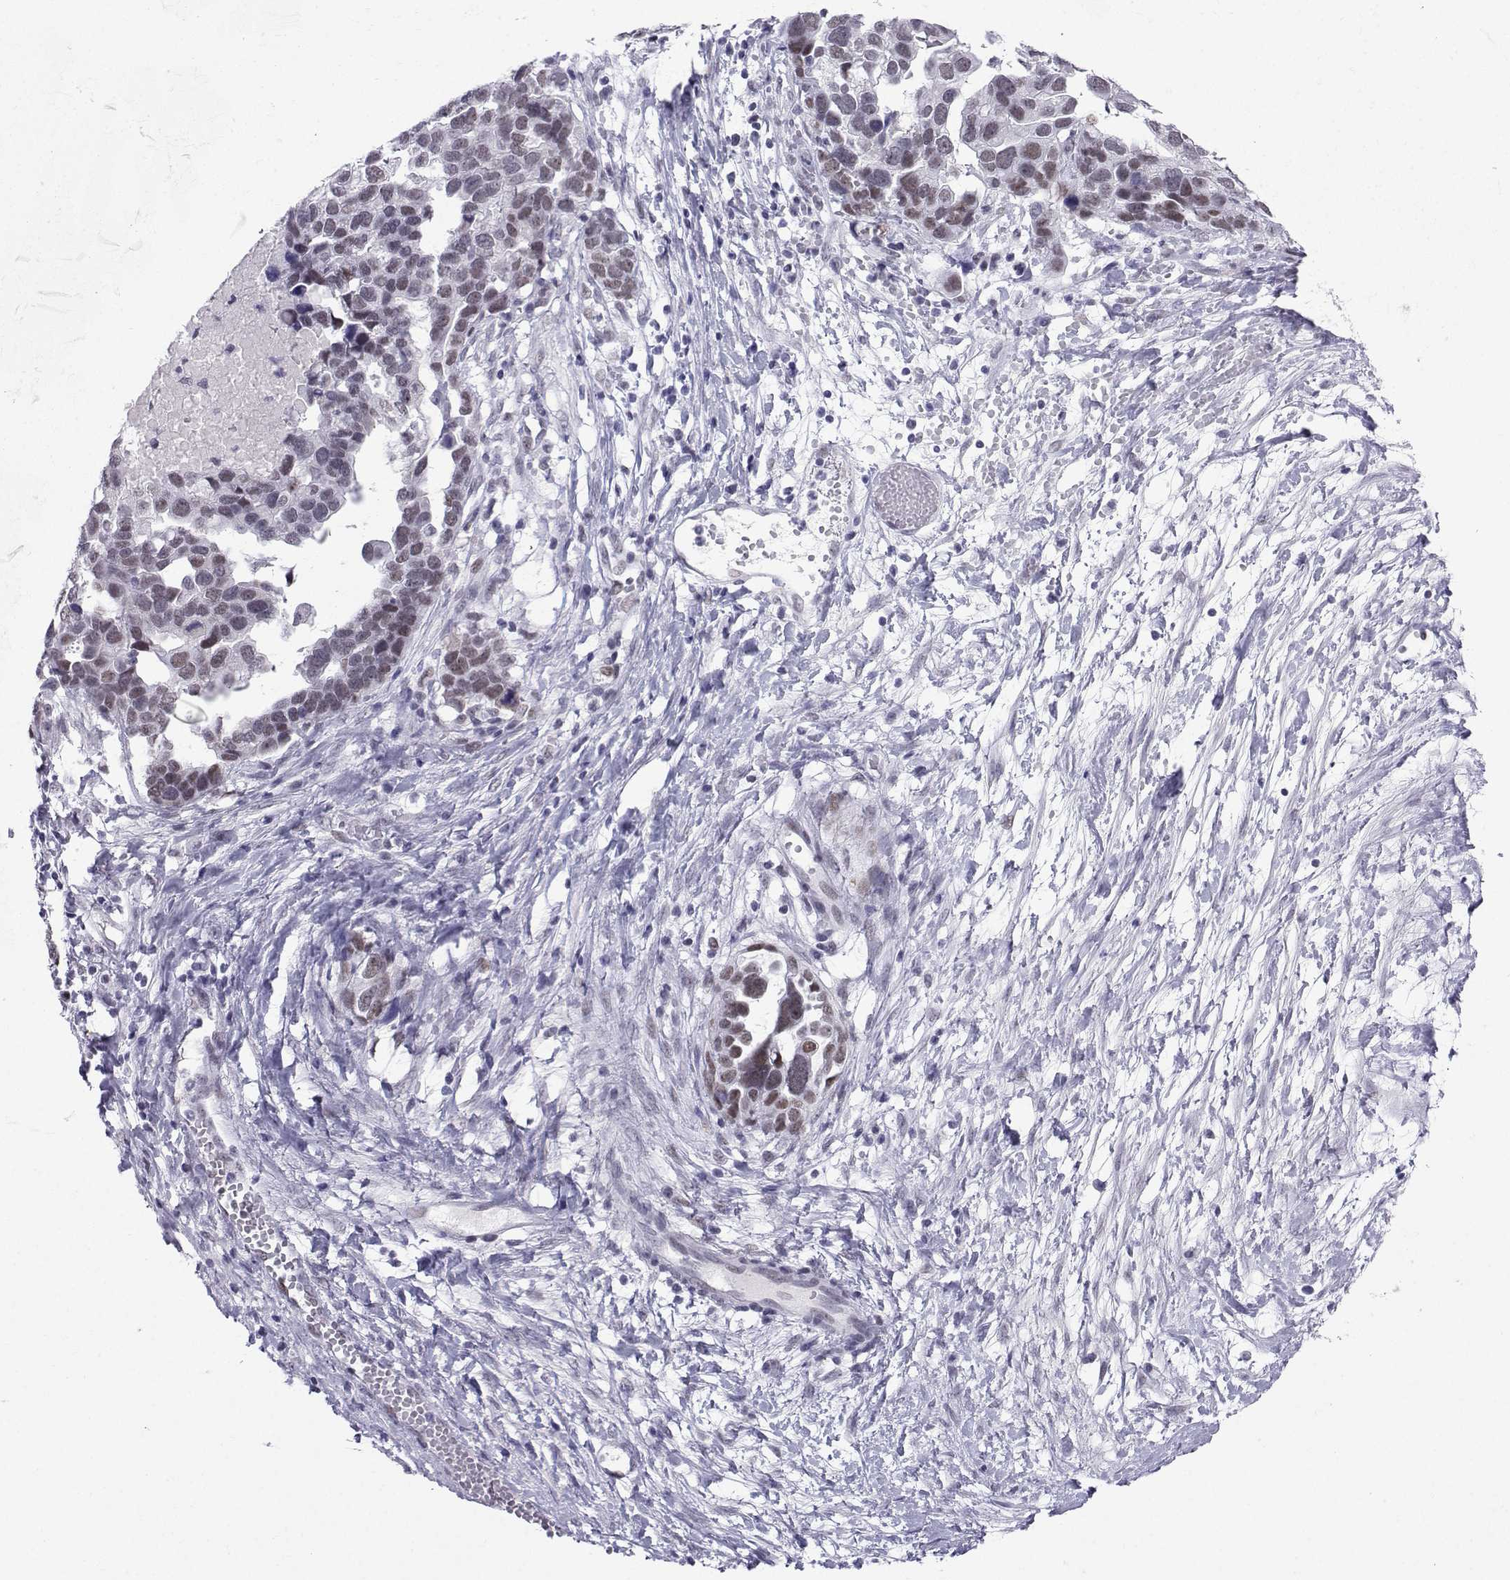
{"staining": {"intensity": "weak", "quantity": "<25%", "location": "nuclear"}, "tissue": "ovarian cancer", "cell_type": "Tumor cells", "image_type": "cancer", "snomed": [{"axis": "morphology", "description": "Cystadenocarcinoma, serous, NOS"}, {"axis": "topography", "description": "Ovary"}], "caption": "This is a histopathology image of IHC staining of ovarian serous cystadenocarcinoma, which shows no expression in tumor cells.", "gene": "LORICRIN", "patient": {"sex": "female", "age": 54}}